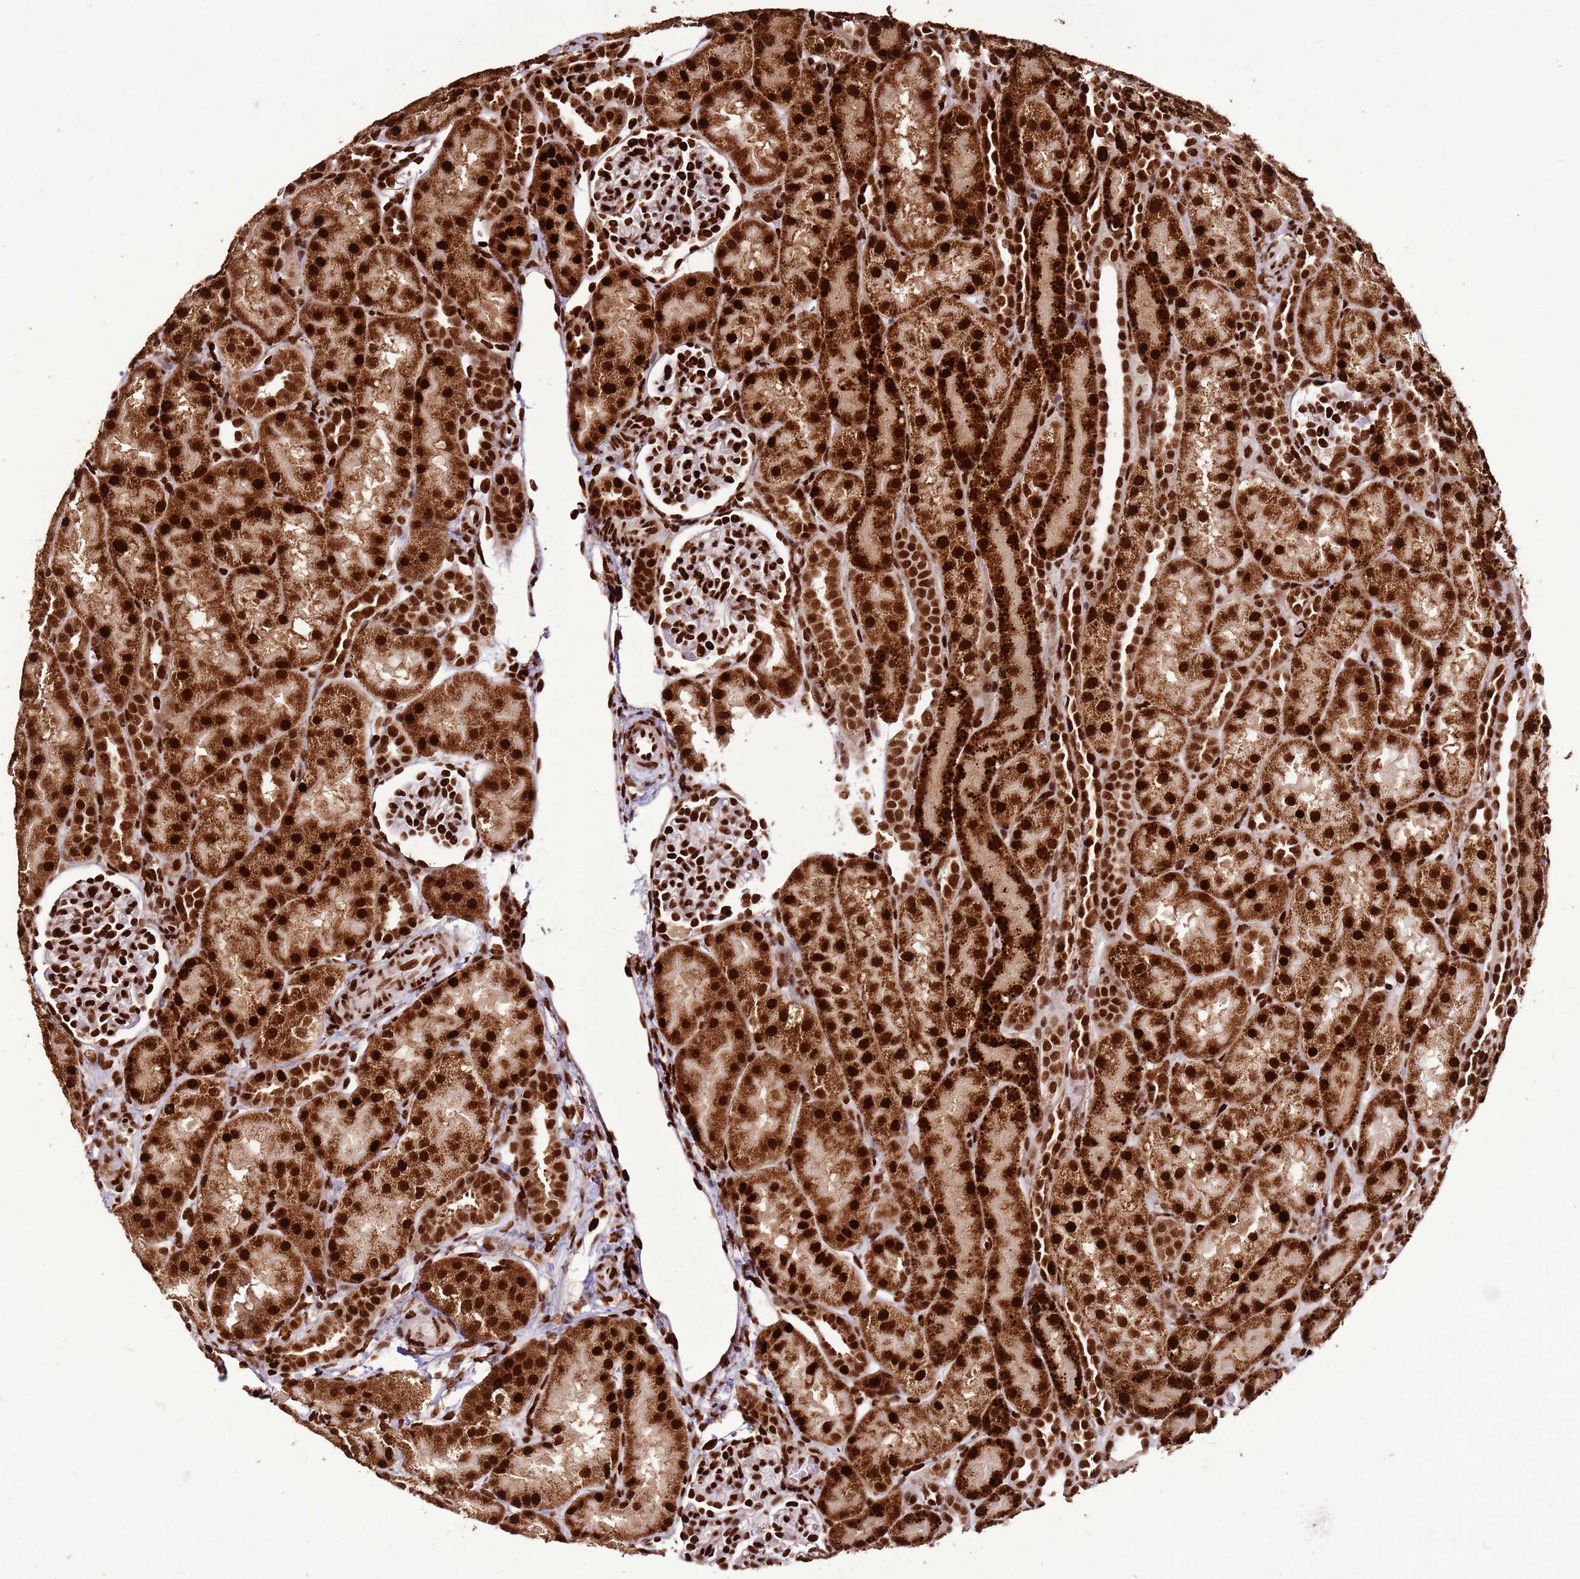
{"staining": {"intensity": "strong", "quantity": ">75%", "location": "nuclear"}, "tissue": "kidney", "cell_type": "Cells in glomeruli", "image_type": "normal", "snomed": [{"axis": "morphology", "description": "Normal tissue, NOS"}, {"axis": "topography", "description": "Kidney"}], "caption": "Strong nuclear expression is appreciated in about >75% of cells in glomeruli in unremarkable kidney. Nuclei are stained in blue.", "gene": "HNRNPAB", "patient": {"sex": "male", "age": 1}}